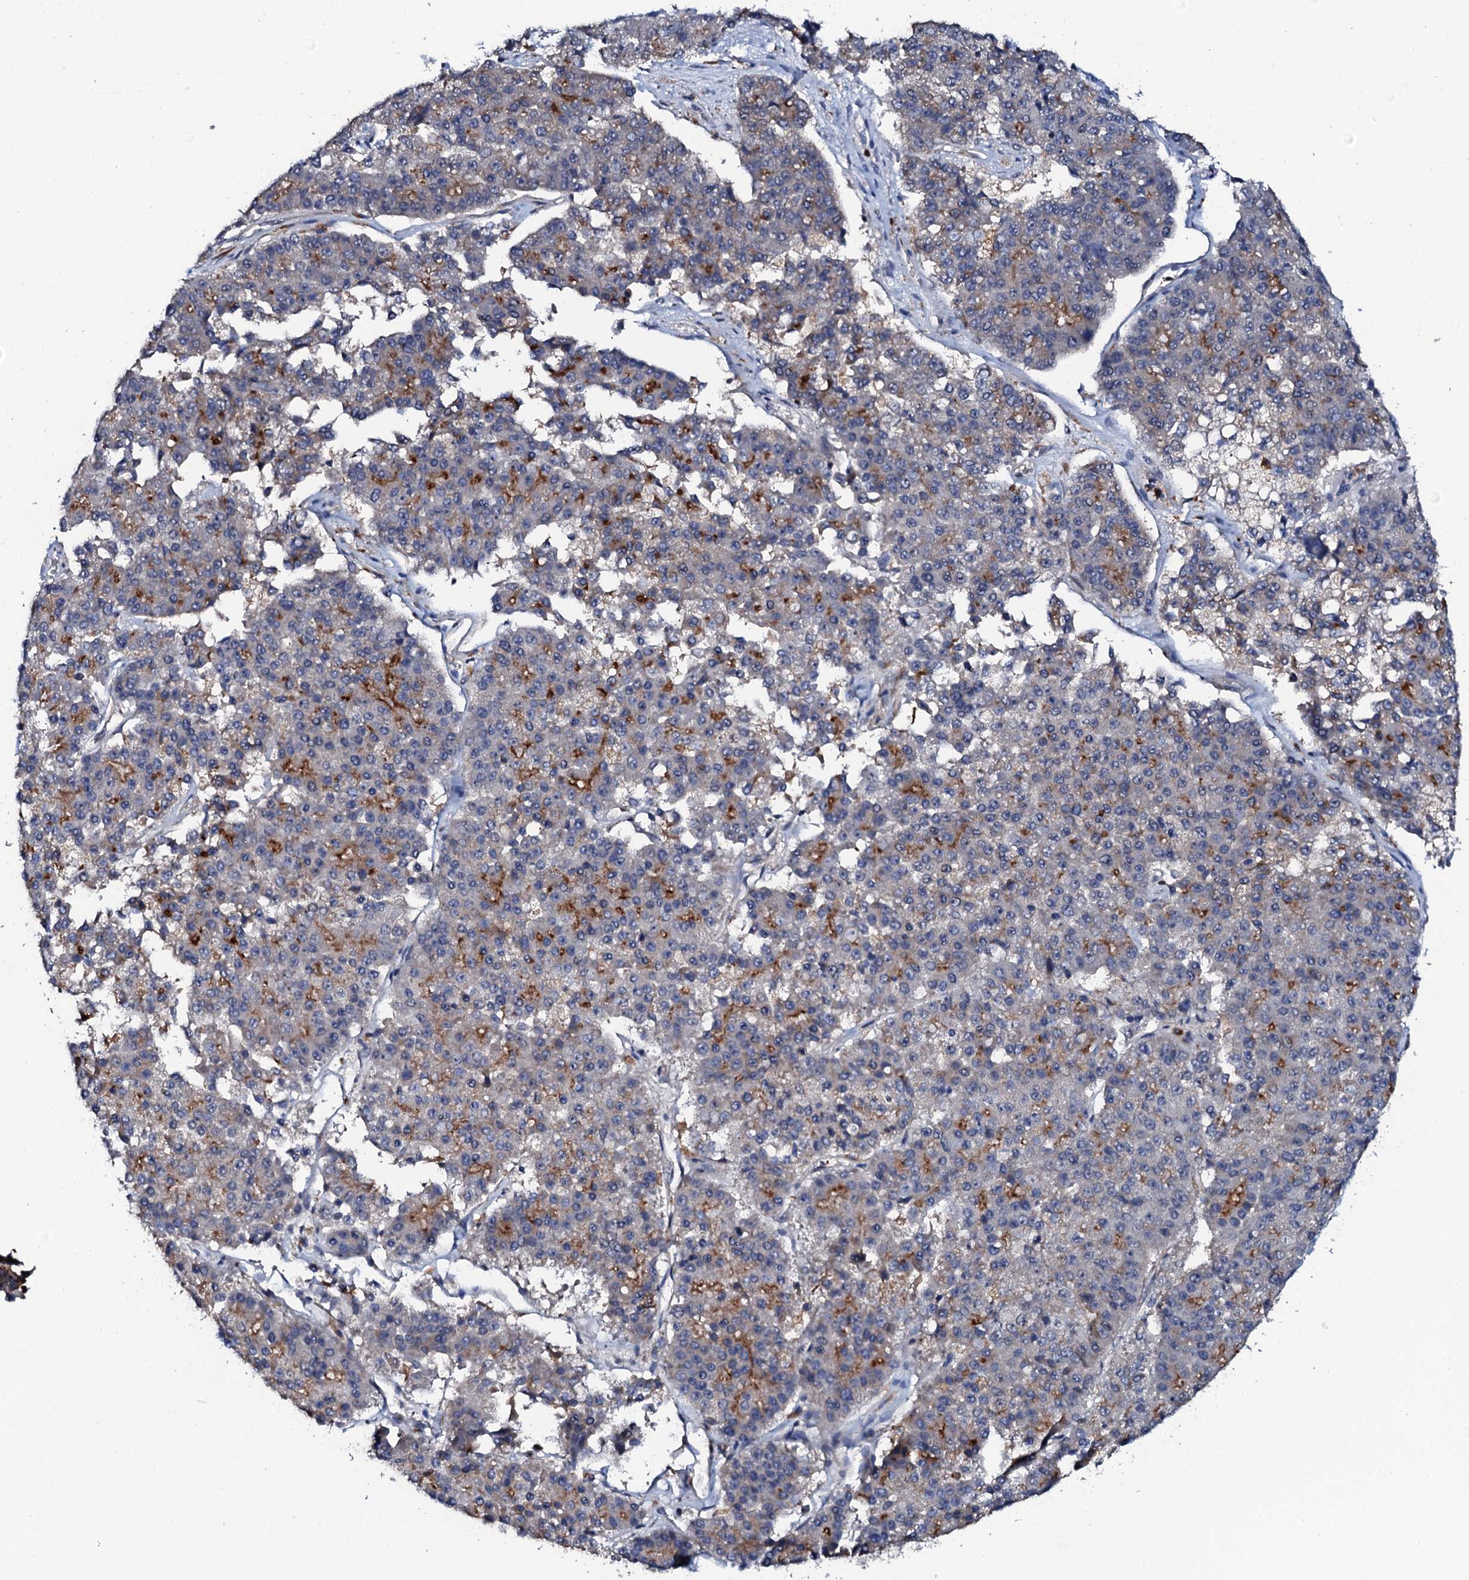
{"staining": {"intensity": "moderate", "quantity": "25%-75%", "location": "cytoplasmic/membranous"}, "tissue": "pancreatic cancer", "cell_type": "Tumor cells", "image_type": "cancer", "snomed": [{"axis": "morphology", "description": "Adenocarcinoma, NOS"}, {"axis": "topography", "description": "Pancreas"}], "caption": "Tumor cells show medium levels of moderate cytoplasmic/membranous staining in approximately 25%-75% of cells in pancreatic cancer.", "gene": "VAMP8", "patient": {"sex": "male", "age": 50}}